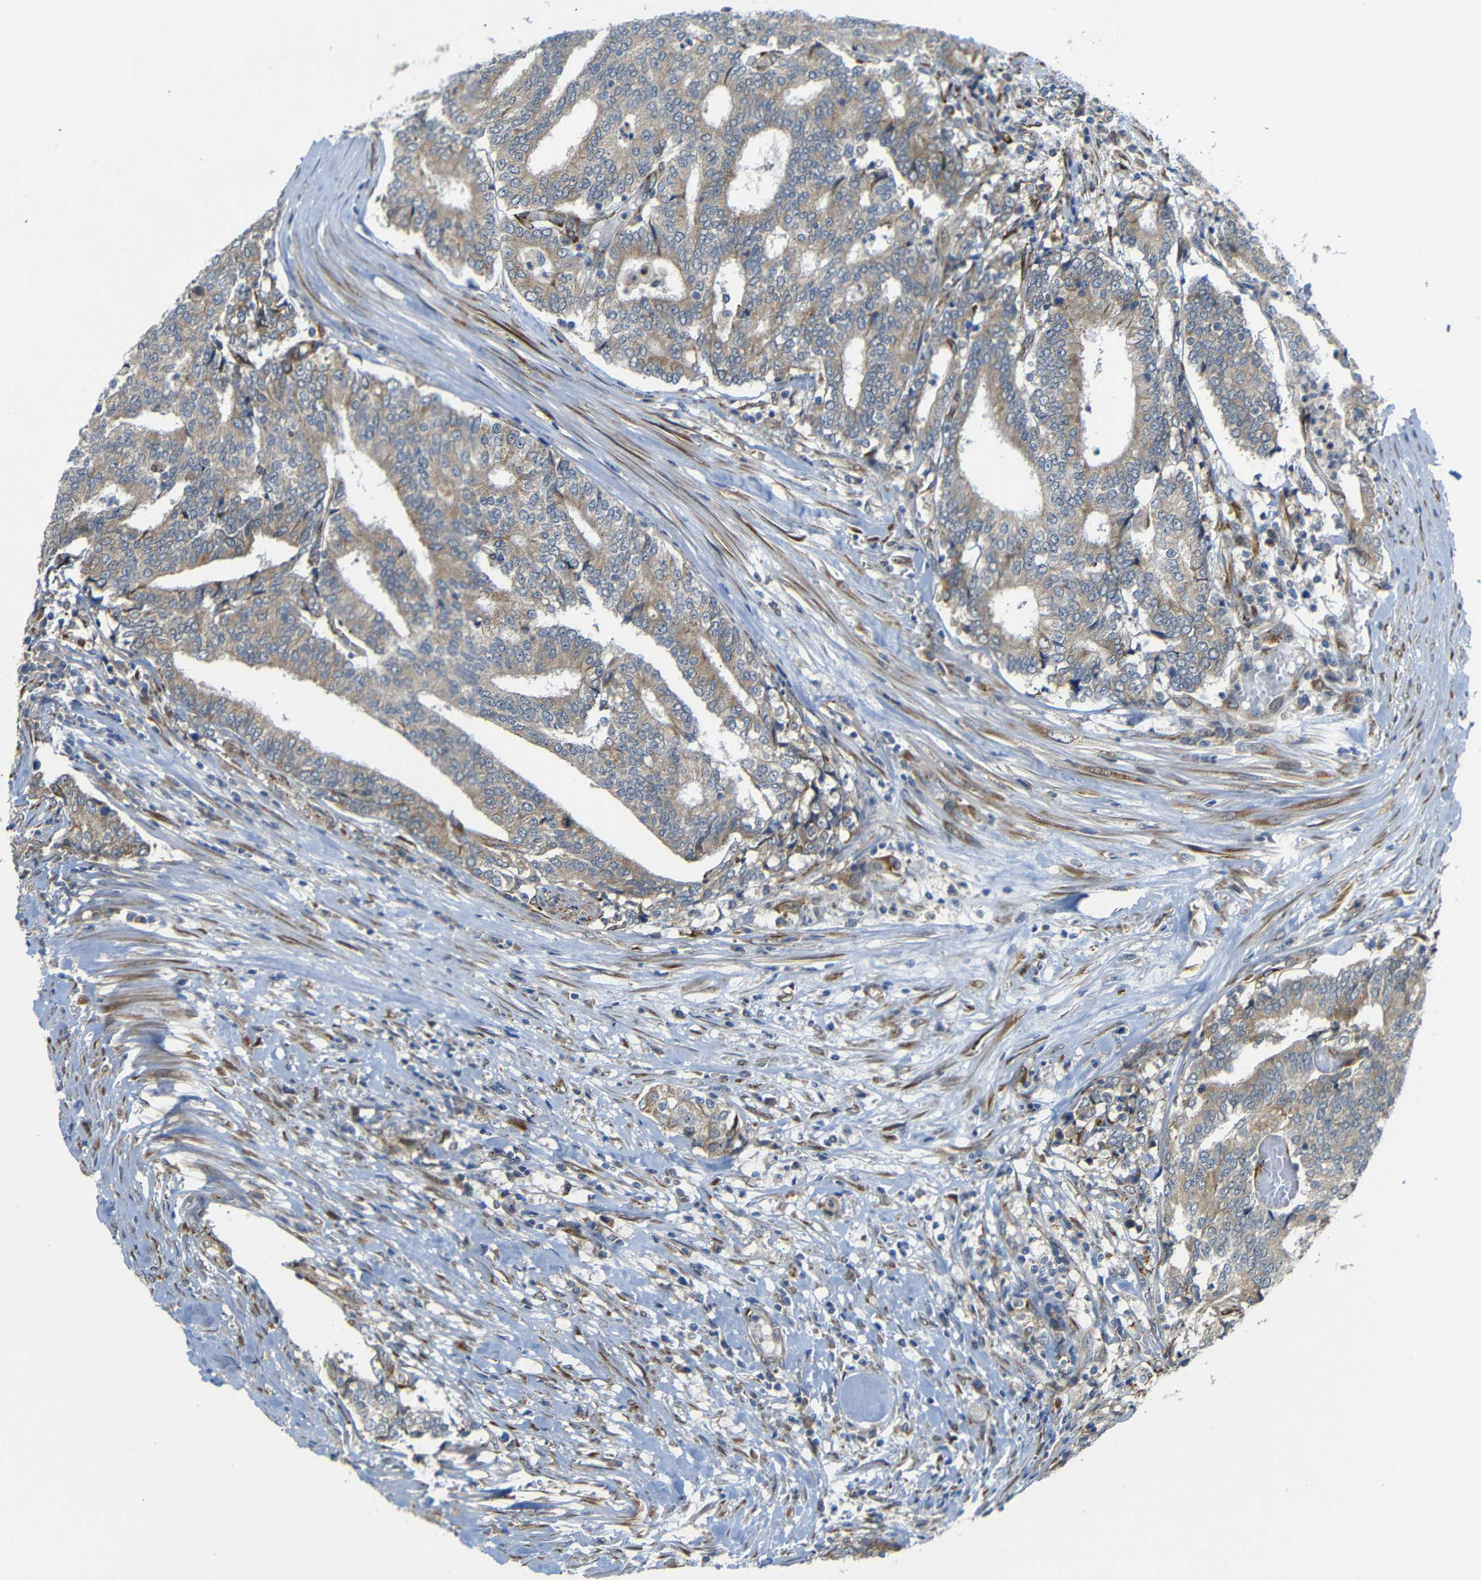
{"staining": {"intensity": "weak", "quantity": ">75%", "location": "cytoplasmic/membranous"}, "tissue": "prostate cancer", "cell_type": "Tumor cells", "image_type": "cancer", "snomed": [{"axis": "morphology", "description": "Normal tissue, NOS"}, {"axis": "morphology", "description": "Adenocarcinoma, High grade"}, {"axis": "topography", "description": "Prostate"}, {"axis": "topography", "description": "Seminal veicle"}], "caption": "Adenocarcinoma (high-grade) (prostate) stained with a protein marker shows weak staining in tumor cells.", "gene": "P3H2", "patient": {"sex": "male", "age": 55}}